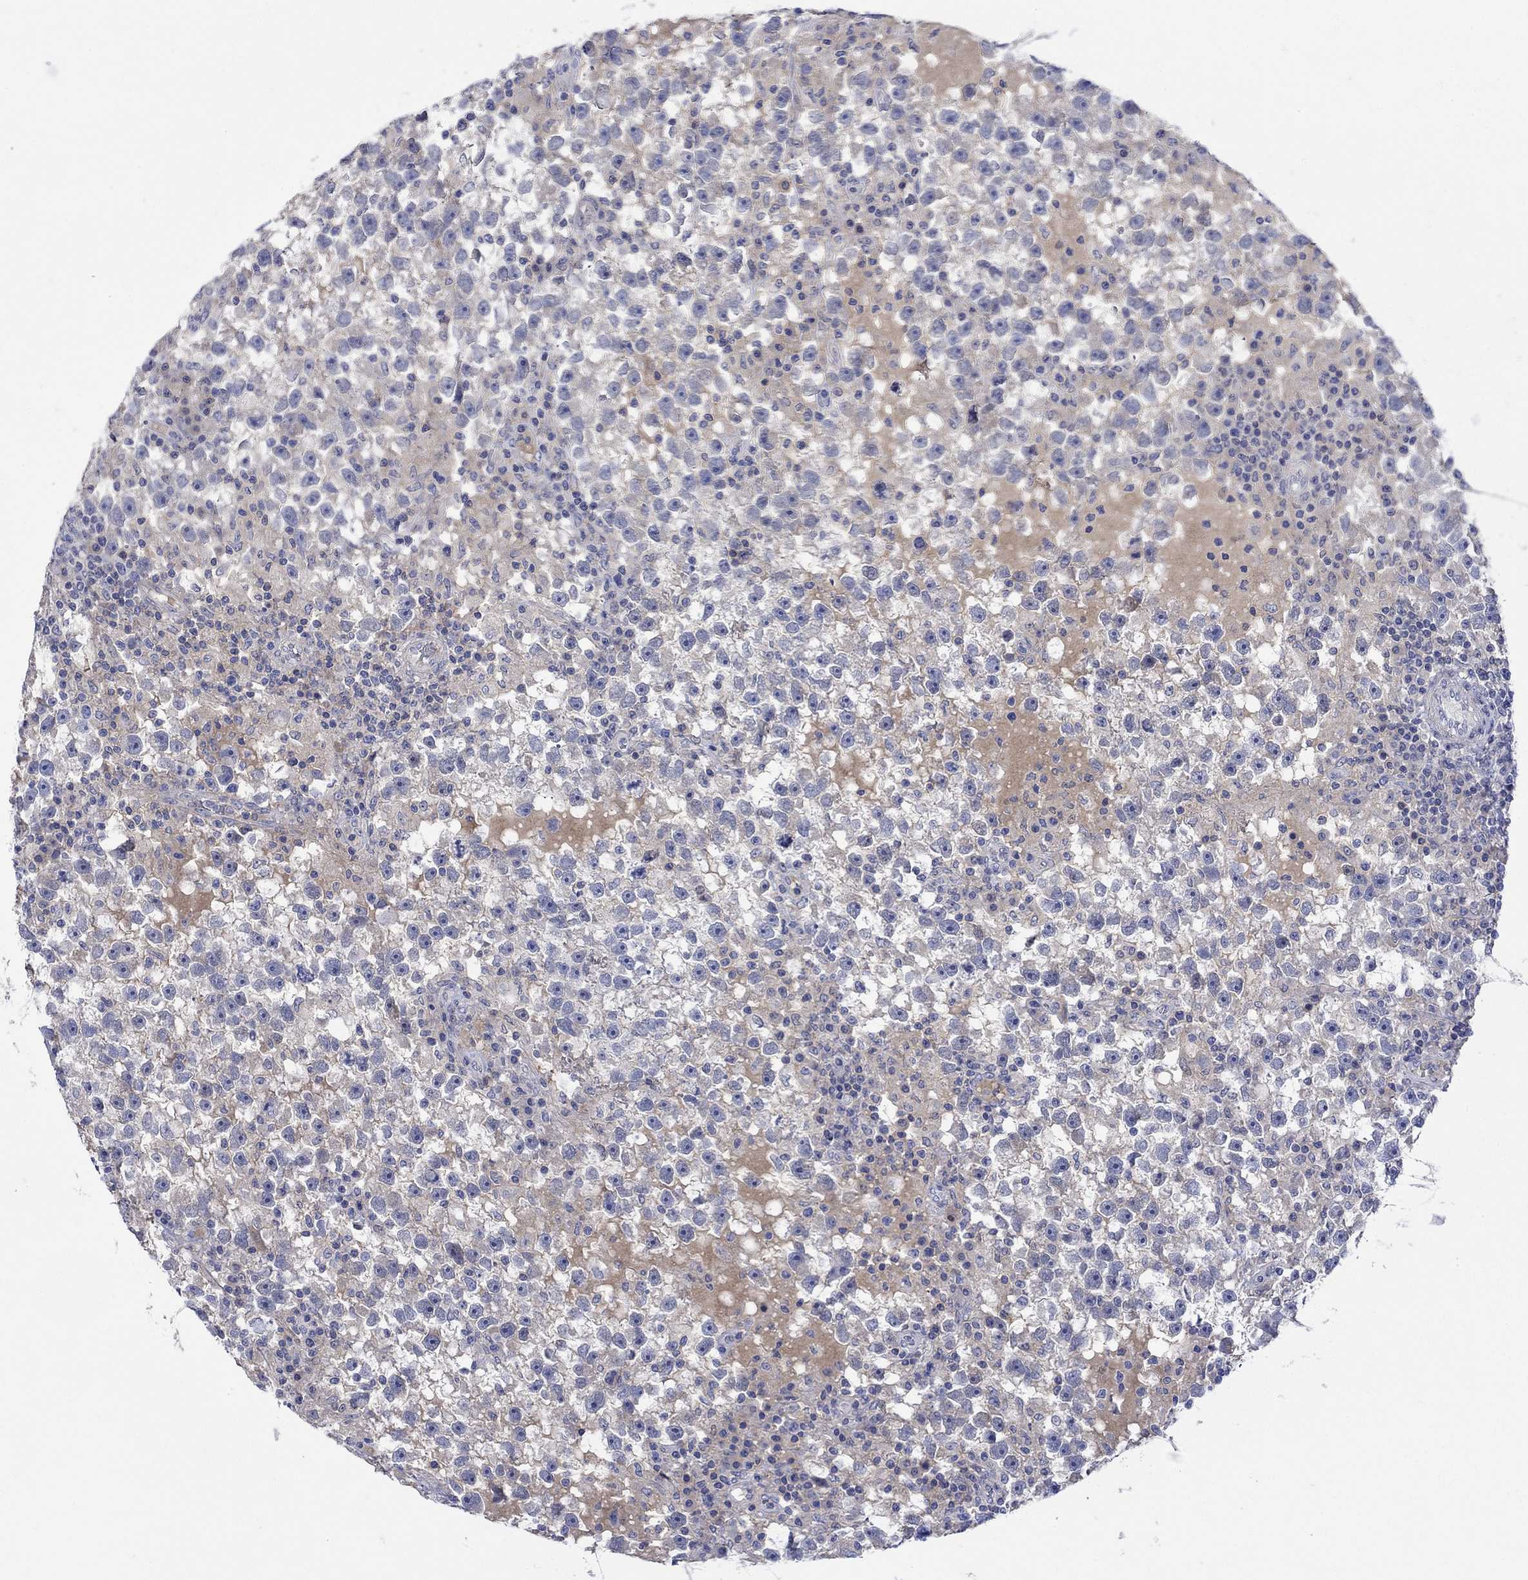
{"staining": {"intensity": "negative", "quantity": "none", "location": "none"}, "tissue": "testis cancer", "cell_type": "Tumor cells", "image_type": "cancer", "snomed": [{"axis": "morphology", "description": "Seminoma, NOS"}, {"axis": "topography", "description": "Testis"}], "caption": "Protein analysis of testis cancer displays no significant expression in tumor cells.", "gene": "MSI1", "patient": {"sex": "male", "age": 47}}